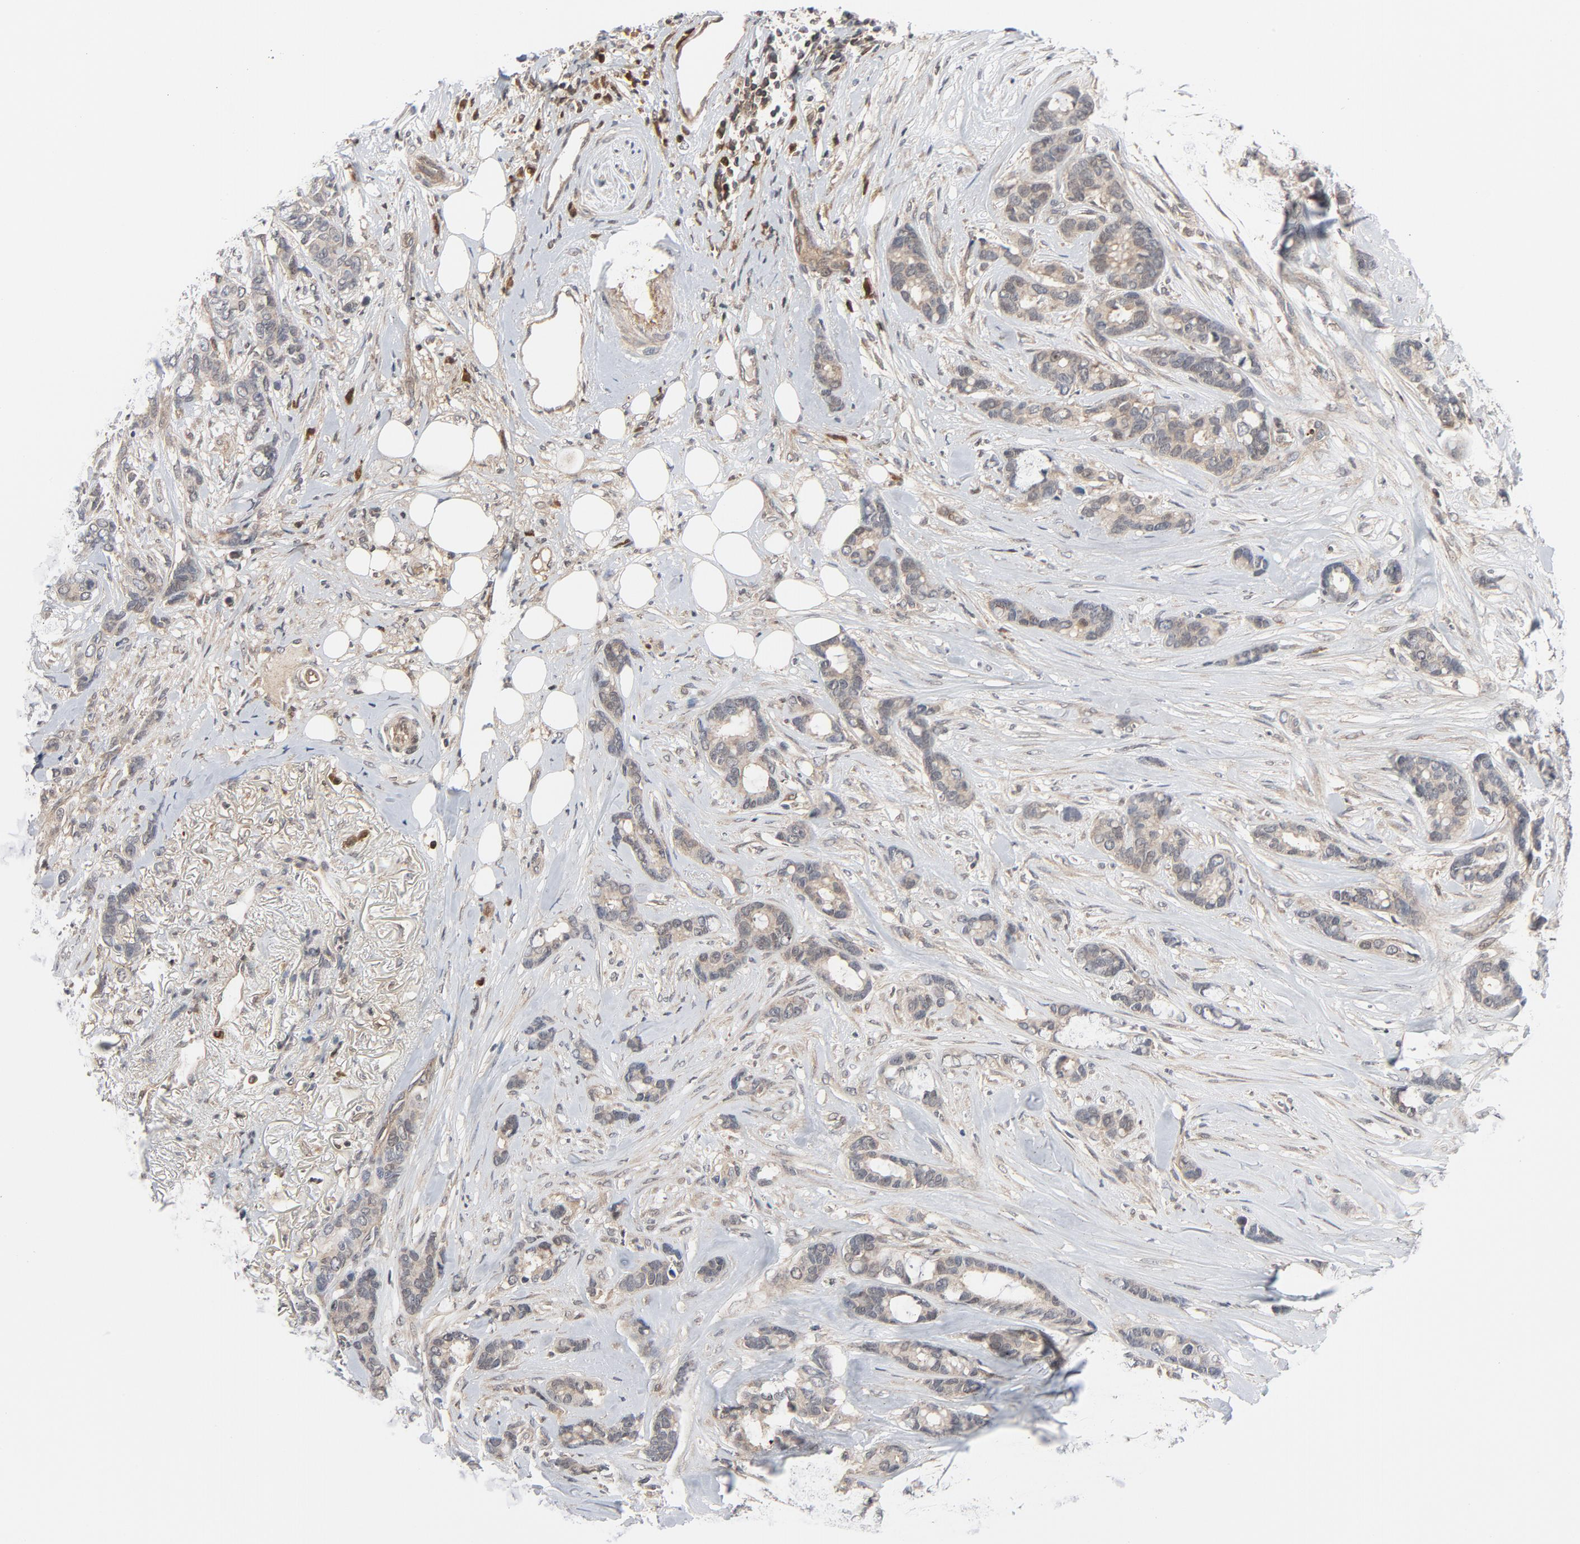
{"staining": {"intensity": "weak", "quantity": ">75%", "location": "cytoplasmic/membranous"}, "tissue": "breast cancer", "cell_type": "Tumor cells", "image_type": "cancer", "snomed": [{"axis": "morphology", "description": "Duct carcinoma"}, {"axis": "topography", "description": "Breast"}], "caption": "Invasive ductal carcinoma (breast) stained for a protein (brown) reveals weak cytoplasmic/membranous positive positivity in about >75% of tumor cells.", "gene": "TRADD", "patient": {"sex": "female", "age": 87}}